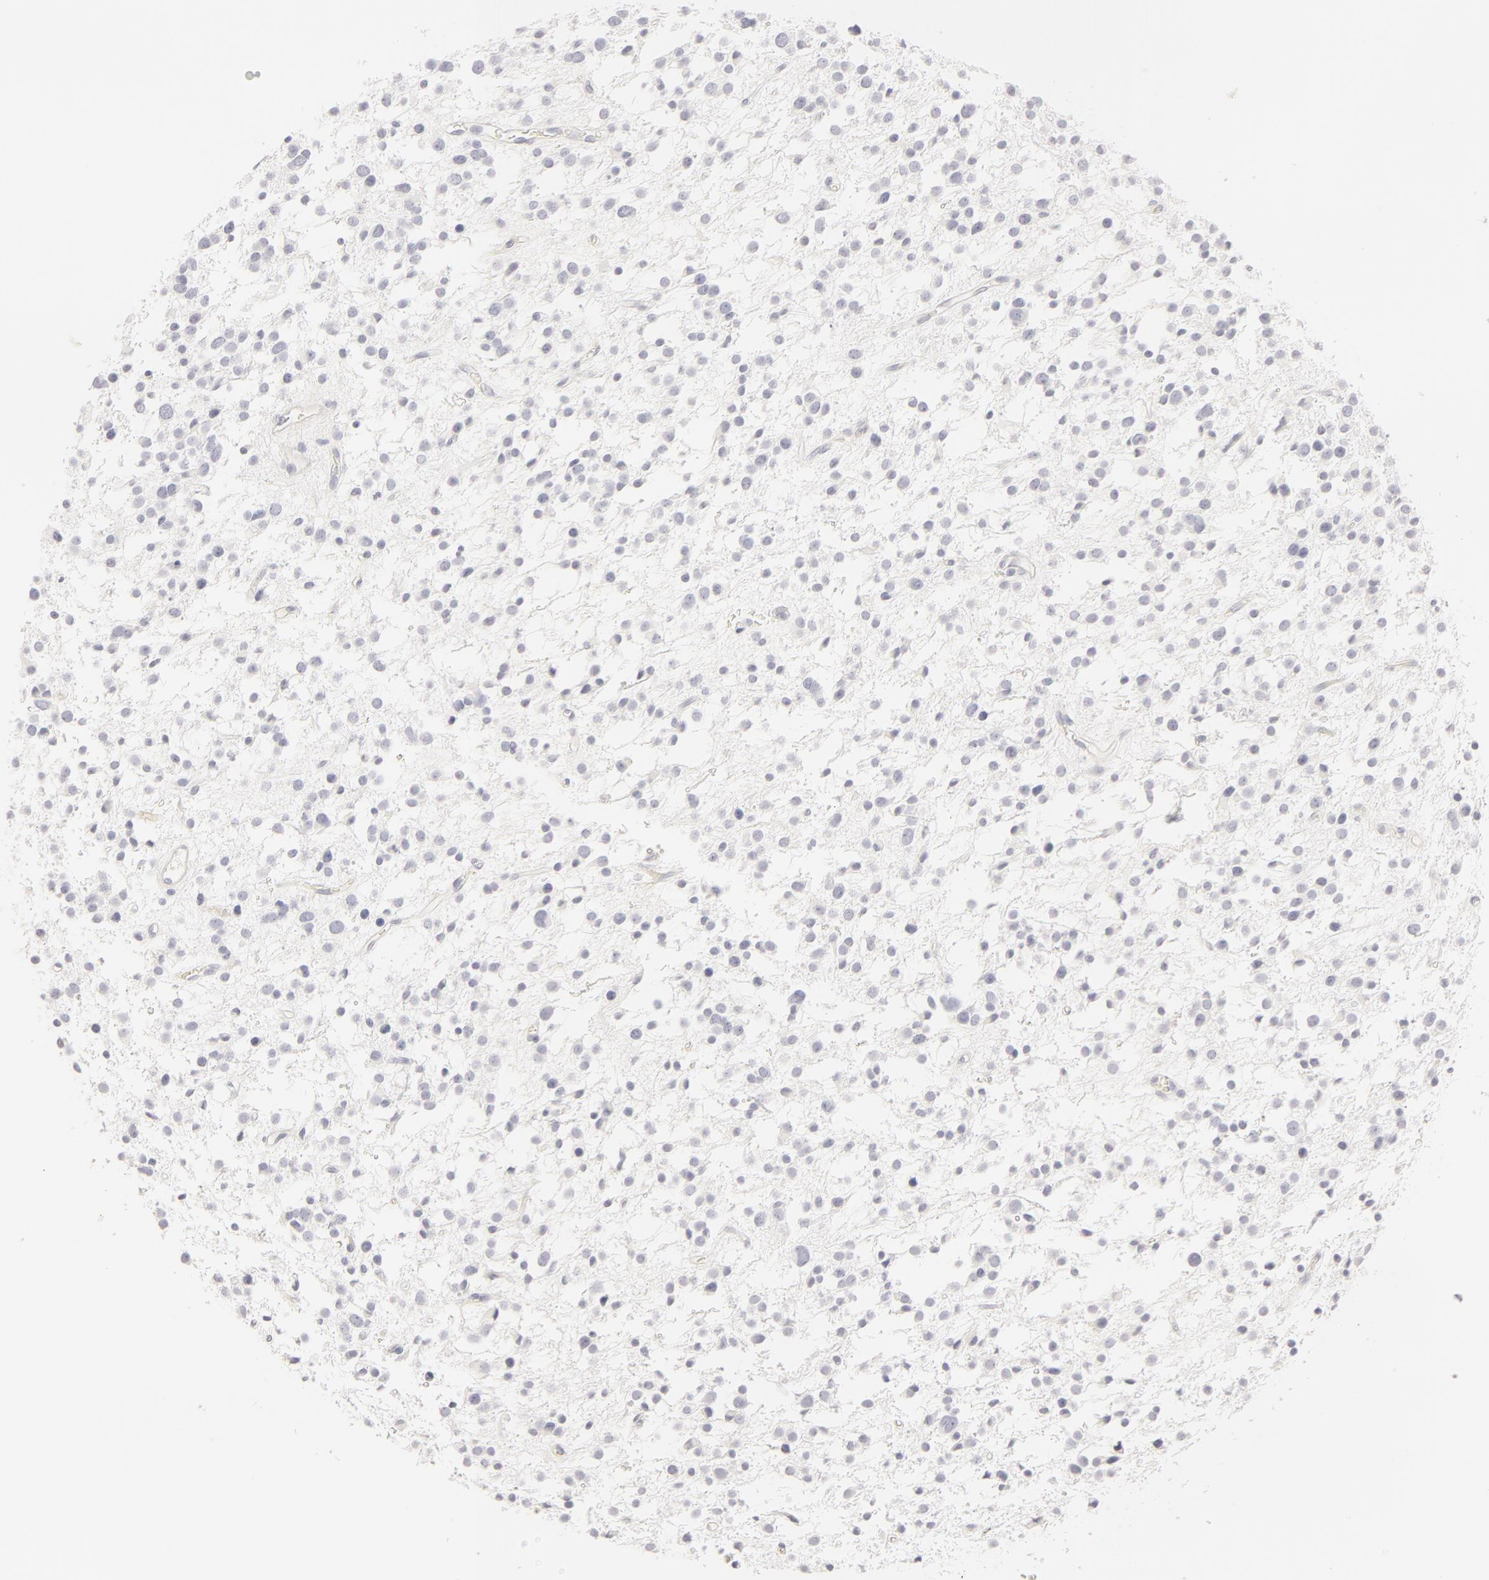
{"staining": {"intensity": "negative", "quantity": "none", "location": "none"}, "tissue": "glioma", "cell_type": "Tumor cells", "image_type": "cancer", "snomed": [{"axis": "morphology", "description": "Glioma, malignant, Low grade"}, {"axis": "topography", "description": "Brain"}], "caption": "DAB (3,3'-diaminobenzidine) immunohistochemical staining of human malignant low-grade glioma displays no significant positivity in tumor cells.", "gene": "LGALS7B", "patient": {"sex": "female", "age": 36}}